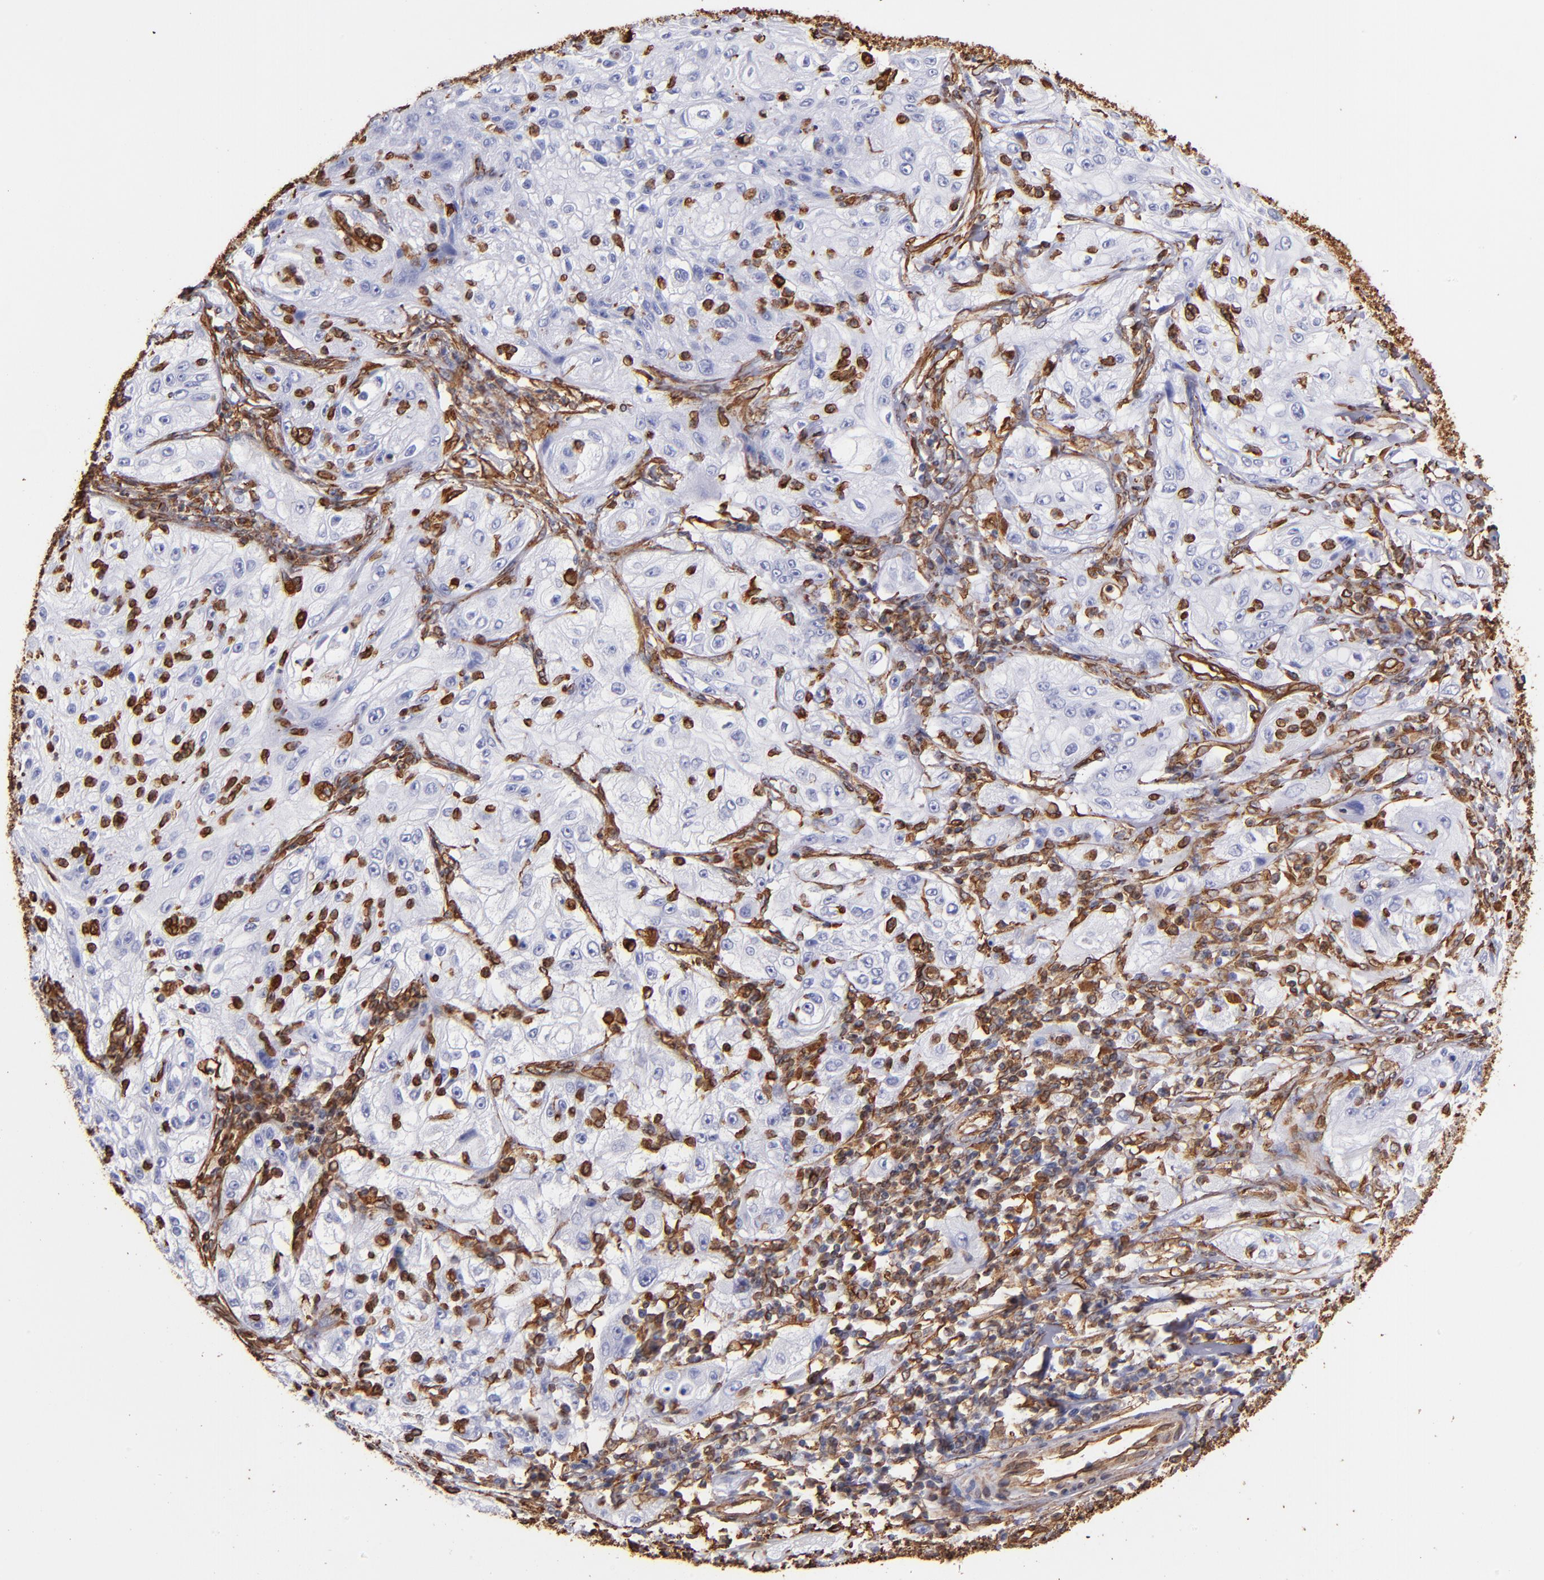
{"staining": {"intensity": "strong", "quantity": "<25%", "location": "cytoplasmic/membranous"}, "tissue": "lung cancer", "cell_type": "Tumor cells", "image_type": "cancer", "snomed": [{"axis": "morphology", "description": "Inflammation, NOS"}, {"axis": "morphology", "description": "Squamous cell carcinoma, NOS"}, {"axis": "topography", "description": "Lymph node"}, {"axis": "topography", "description": "Soft tissue"}, {"axis": "topography", "description": "Lung"}], "caption": "A medium amount of strong cytoplasmic/membranous expression is identified in approximately <25% of tumor cells in squamous cell carcinoma (lung) tissue.", "gene": "VIM", "patient": {"sex": "male", "age": 66}}